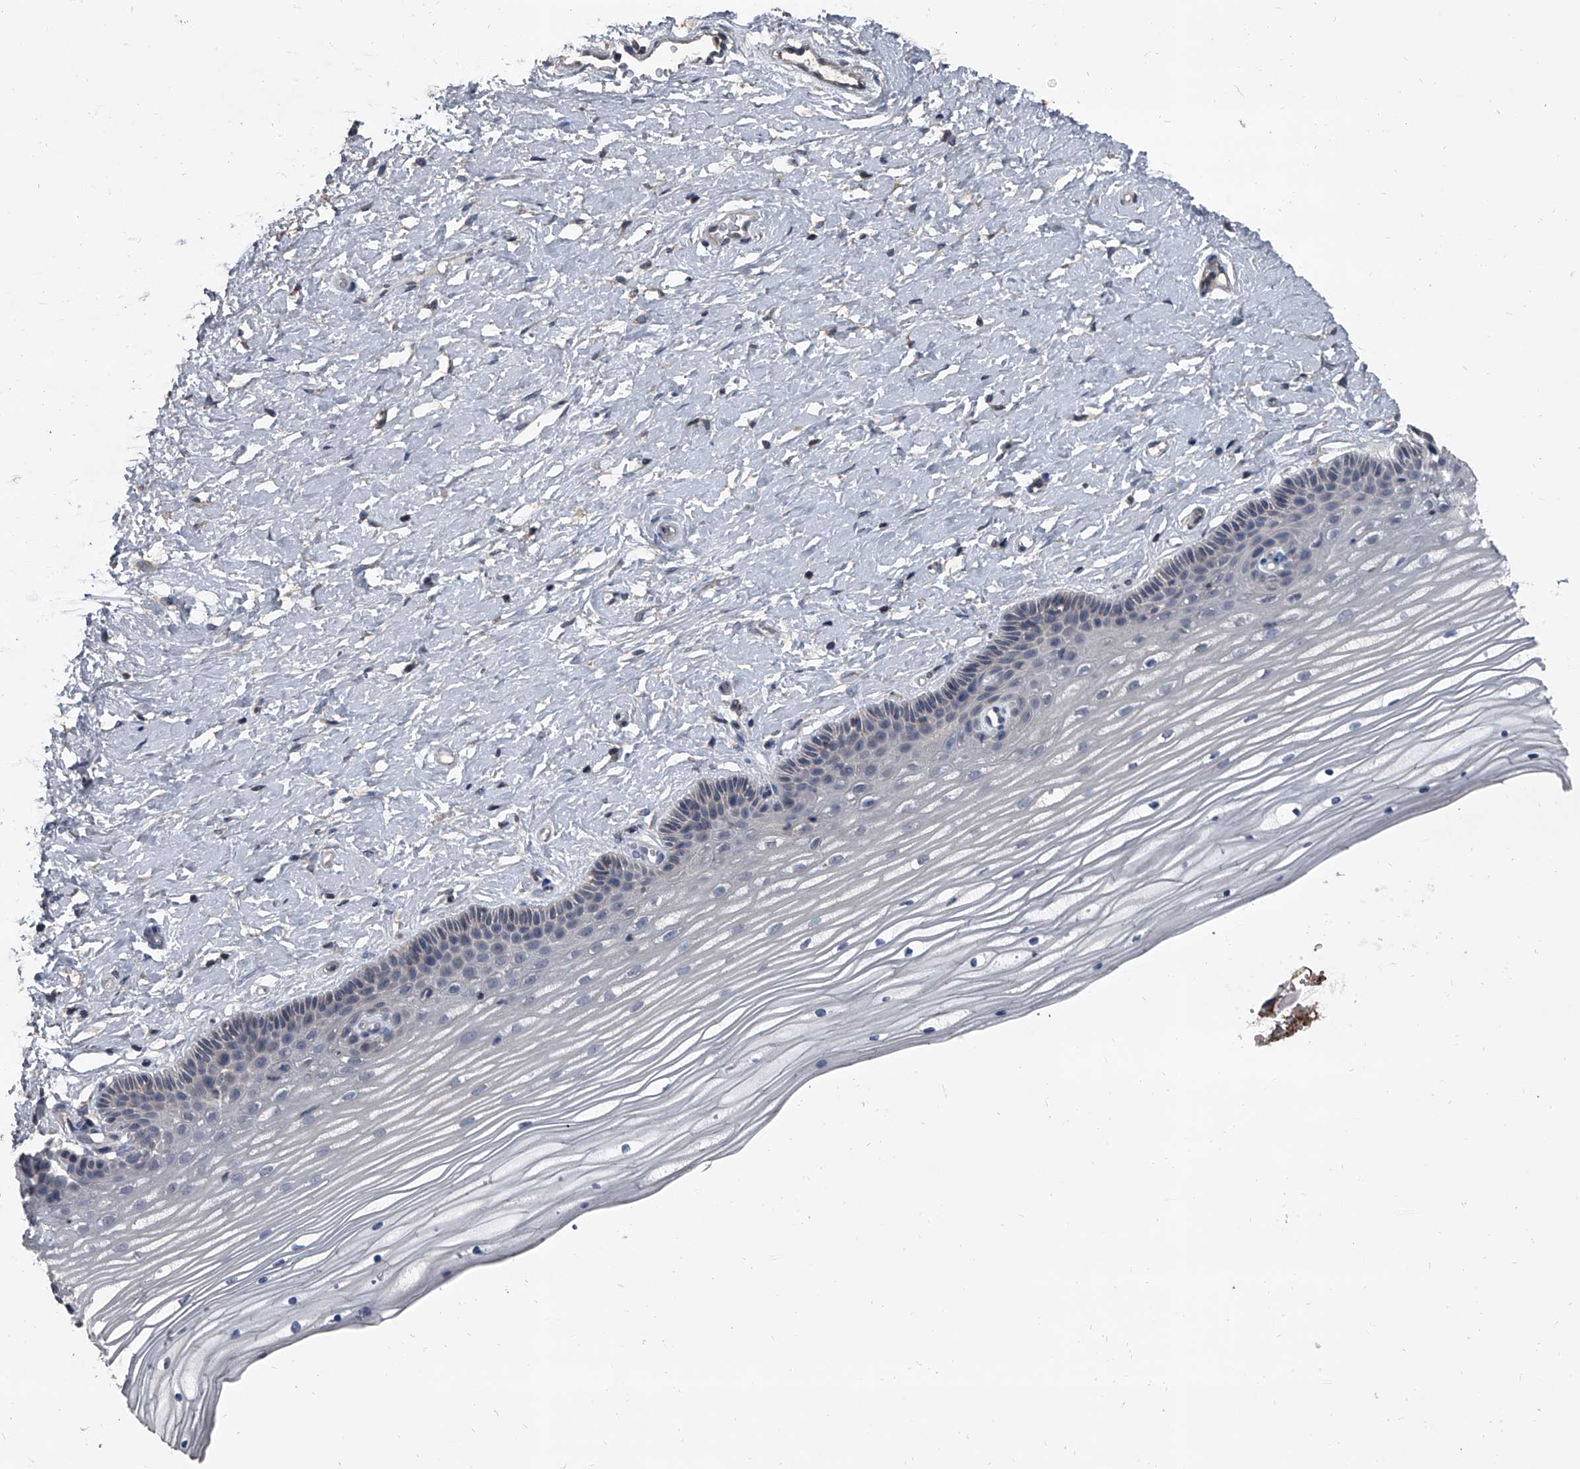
{"staining": {"intensity": "negative", "quantity": "none", "location": "none"}, "tissue": "vagina", "cell_type": "Squamous epithelial cells", "image_type": "normal", "snomed": [{"axis": "morphology", "description": "Normal tissue, NOS"}, {"axis": "topography", "description": "Vagina"}, {"axis": "topography", "description": "Cervix"}], "caption": "This is a photomicrograph of IHC staining of normal vagina, which shows no expression in squamous epithelial cells.", "gene": "OARD1", "patient": {"sex": "female", "age": 40}}